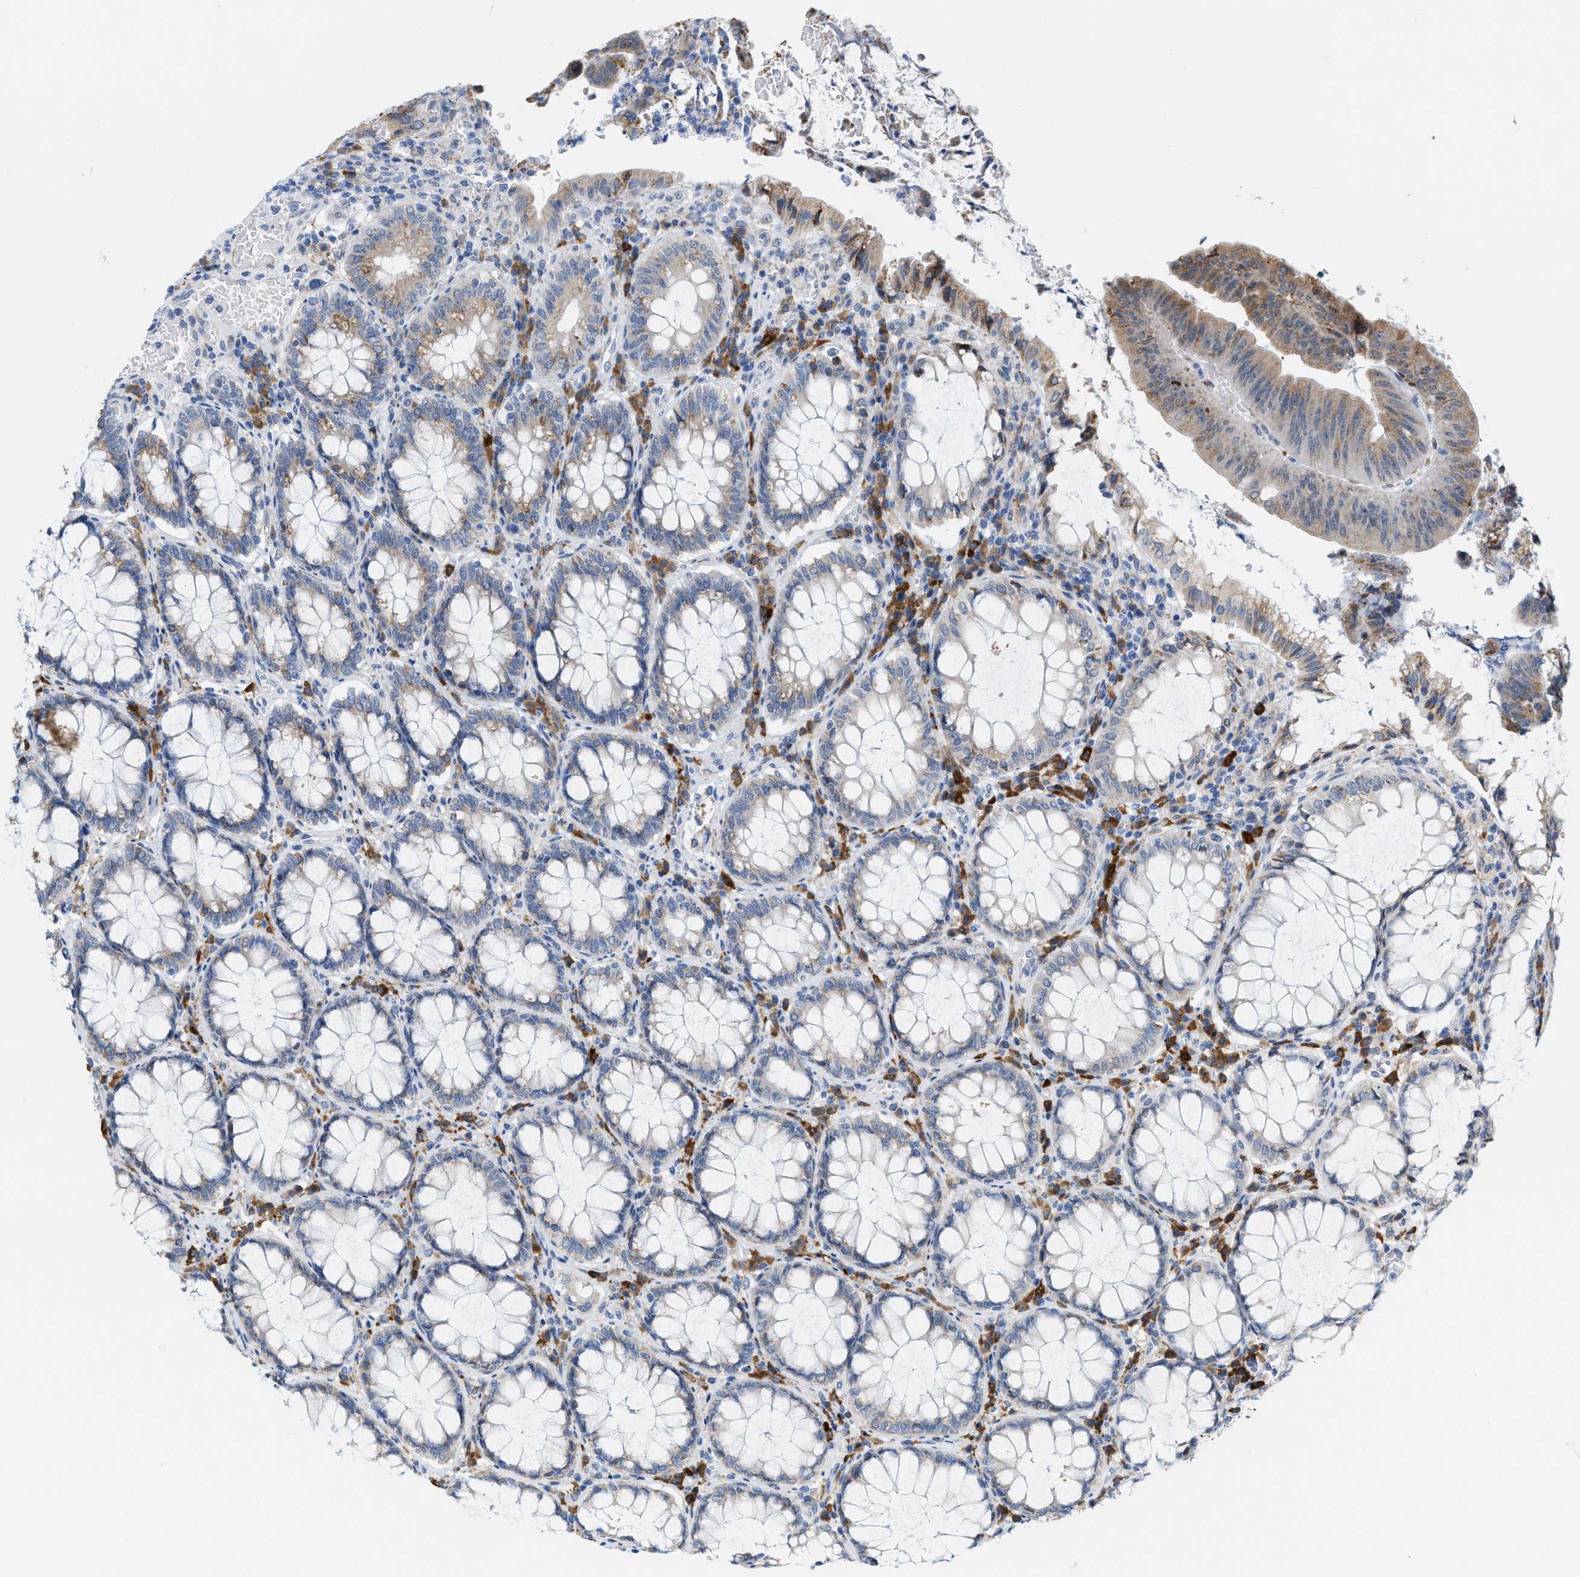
{"staining": {"intensity": "moderate", "quantity": ">75%", "location": "cytoplasmic/membranous"}, "tissue": "colorectal cancer", "cell_type": "Tumor cells", "image_type": "cancer", "snomed": [{"axis": "morphology", "description": "Normal tissue, NOS"}, {"axis": "morphology", "description": "Adenocarcinoma, NOS"}, {"axis": "topography", "description": "Rectum"}], "caption": "An IHC micrograph of tumor tissue is shown. Protein staining in brown shows moderate cytoplasmic/membranous positivity in adenocarcinoma (colorectal) within tumor cells. The staining is performed using DAB brown chromogen to label protein expression. The nuclei are counter-stained blue using hematoxylin.", "gene": "KIFC3", "patient": {"sex": "female", "age": 66}}